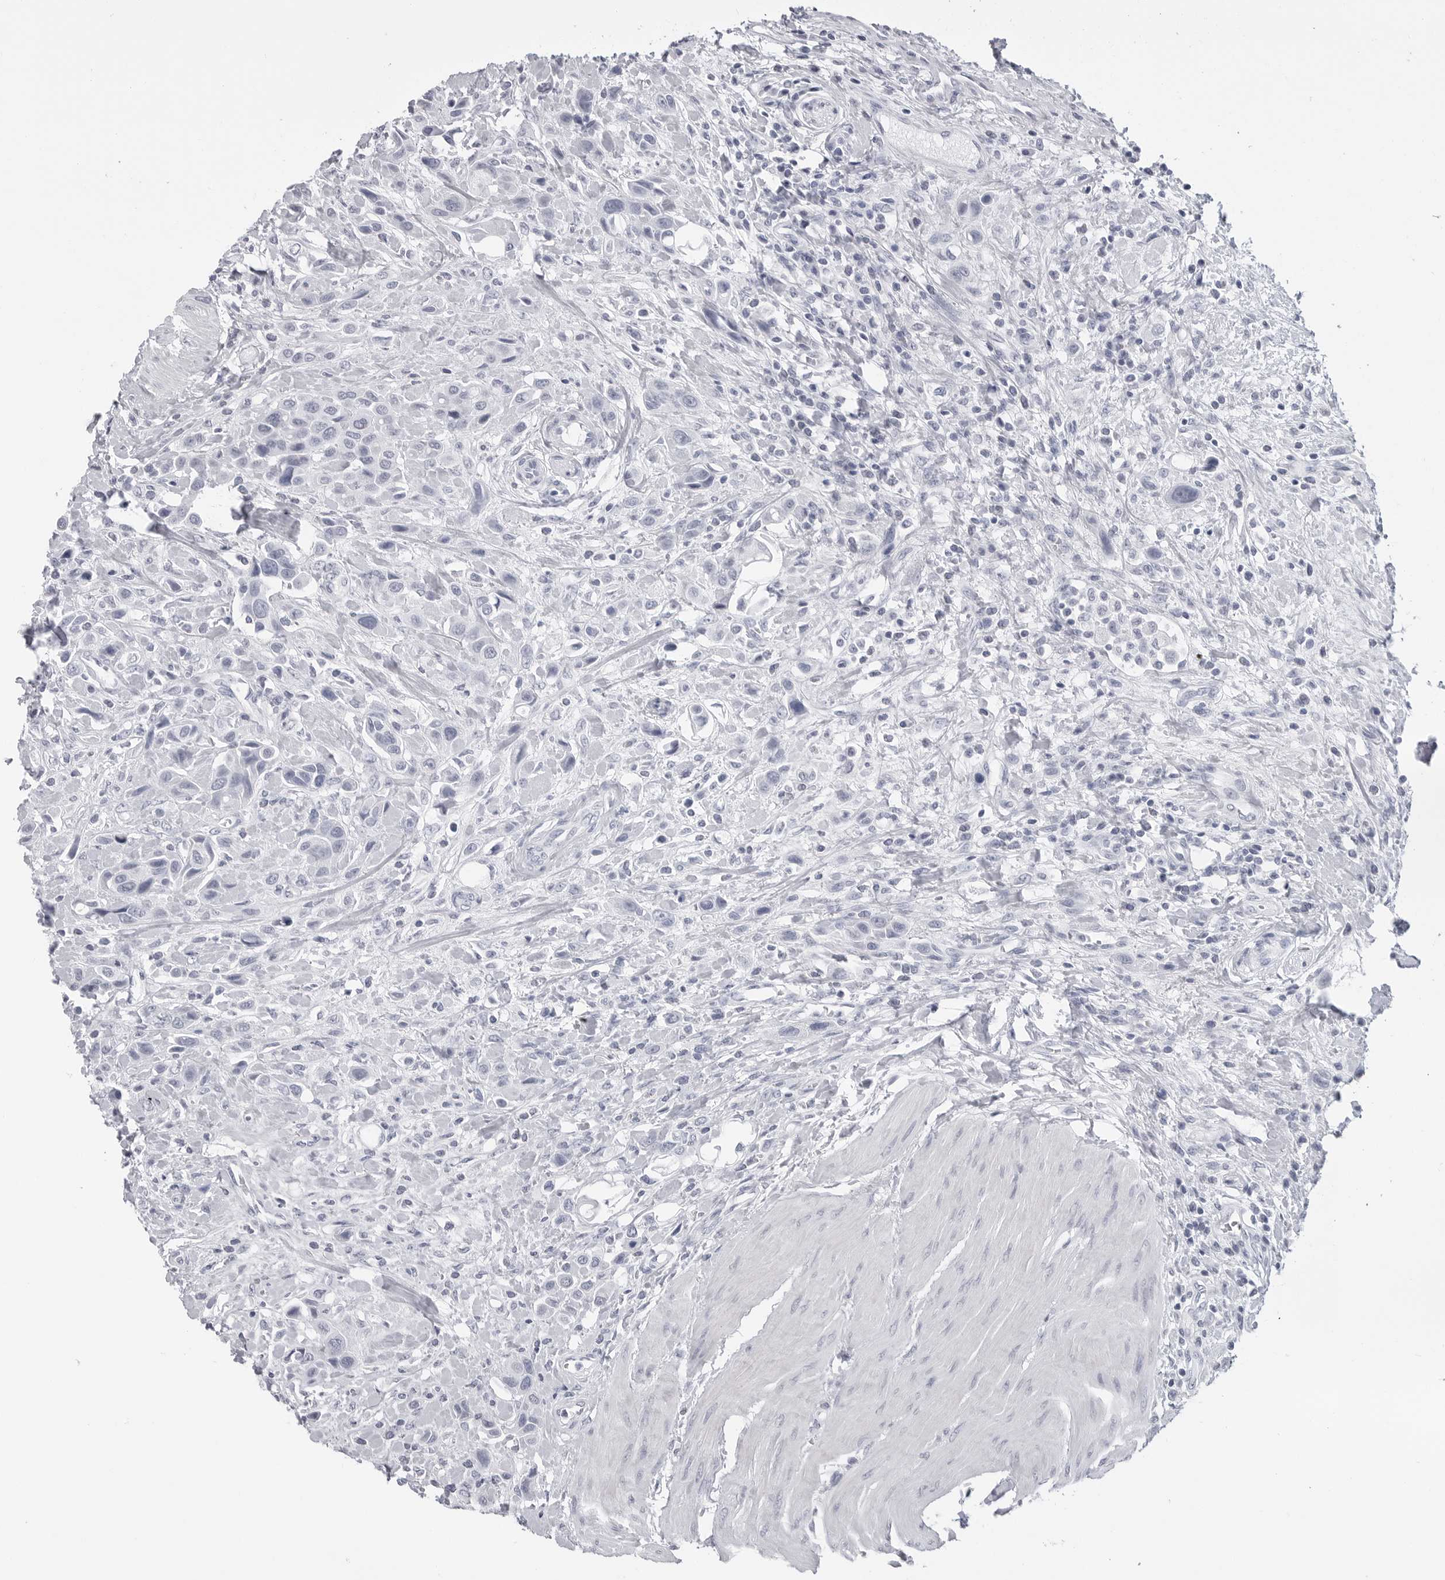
{"staining": {"intensity": "negative", "quantity": "none", "location": "none"}, "tissue": "urothelial cancer", "cell_type": "Tumor cells", "image_type": "cancer", "snomed": [{"axis": "morphology", "description": "Urothelial carcinoma, High grade"}, {"axis": "topography", "description": "Urinary bladder"}], "caption": "An immunohistochemistry micrograph of high-grade urothelial carcinoma is shown. There is no staining in tumor cells of high-grade urothelial carcinoma.", "gene": "PGA3", "patient": {"sex": "male", "age": 50}}